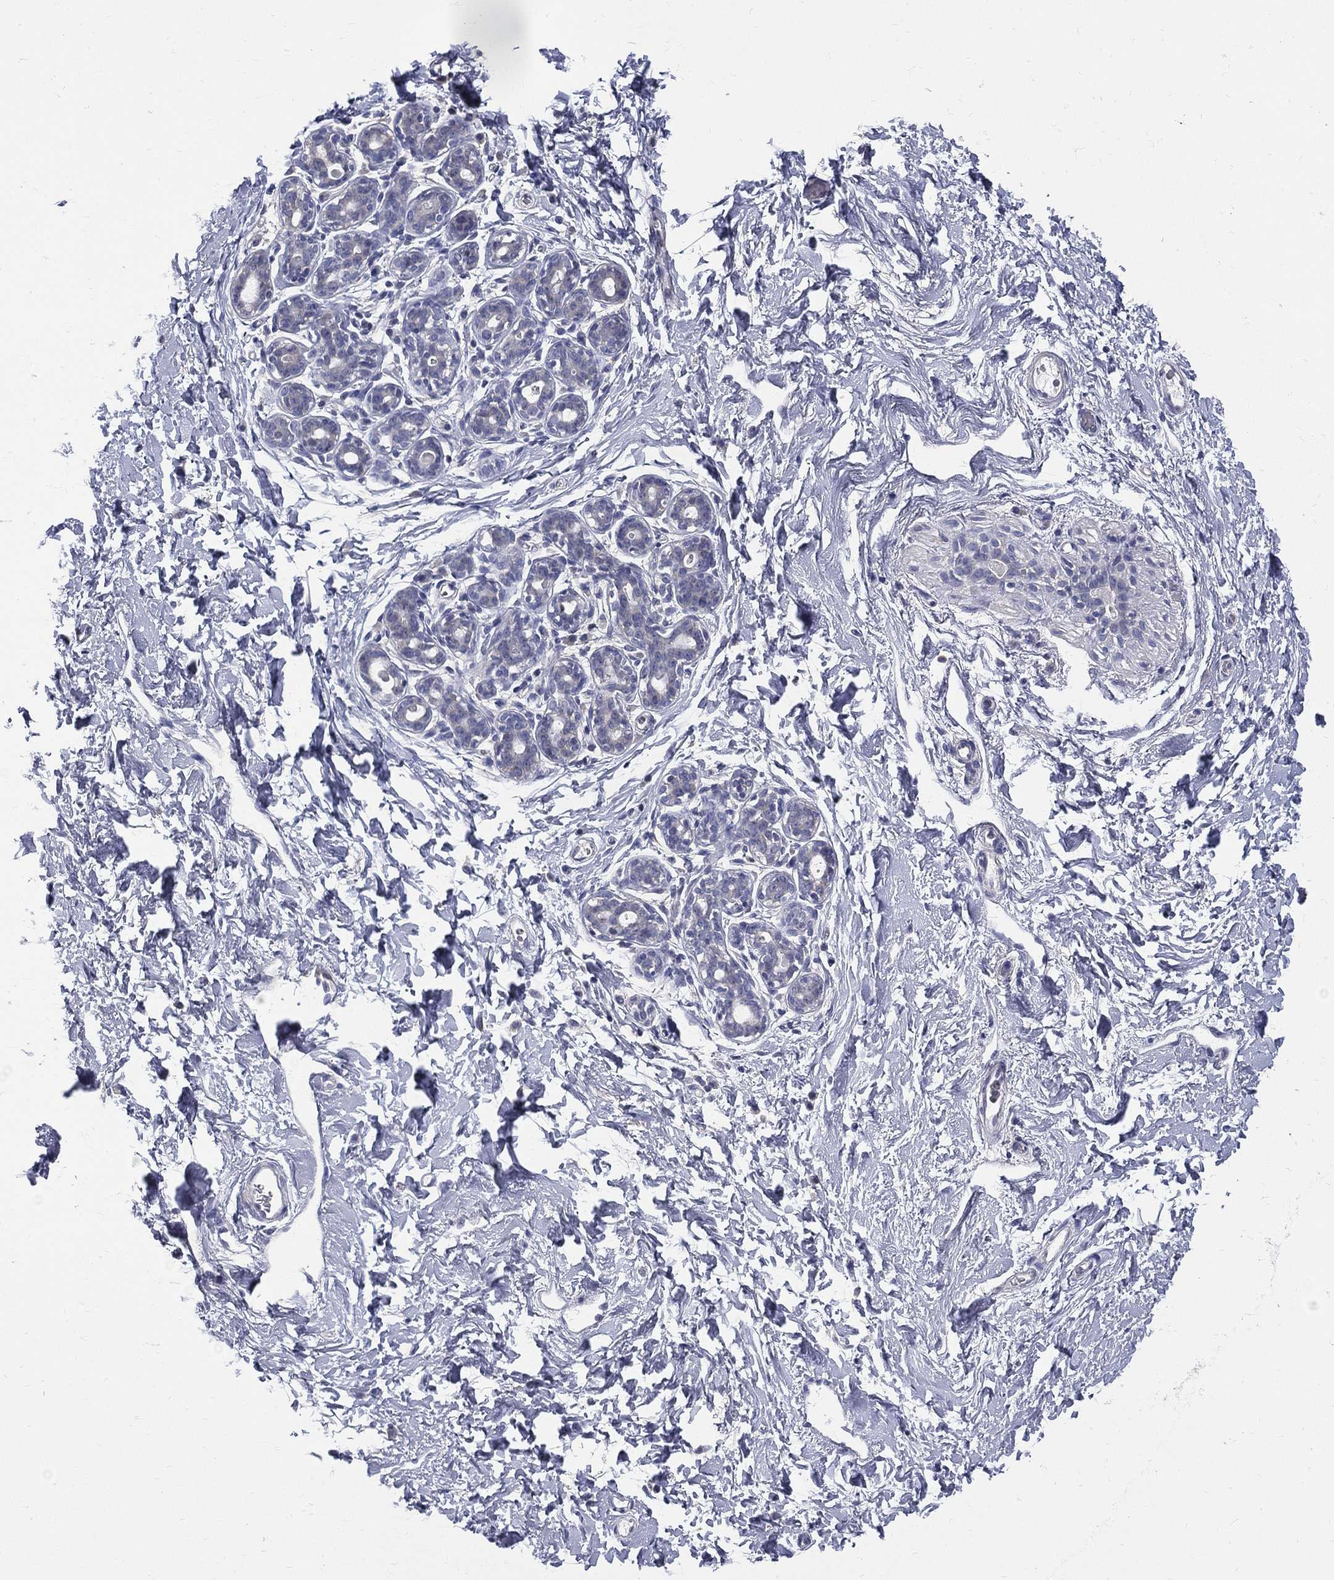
{"staining": {"intensity": "negative", "quantity": "none", "location": "none"}, "tissue": "breast", "cell_type": "Adipocytes", "image_type": "normal", "snomed": [{"axis": "morphology", "description": "Normal tissue, NOS"}, {"axis": "topography", "description": "Breast"}], "caption": "Histopathology image shows no protein expression in adipocytes of normal breast.", "gene": "ETNPPL", "patient": {"sex": "female", "age": 43}}